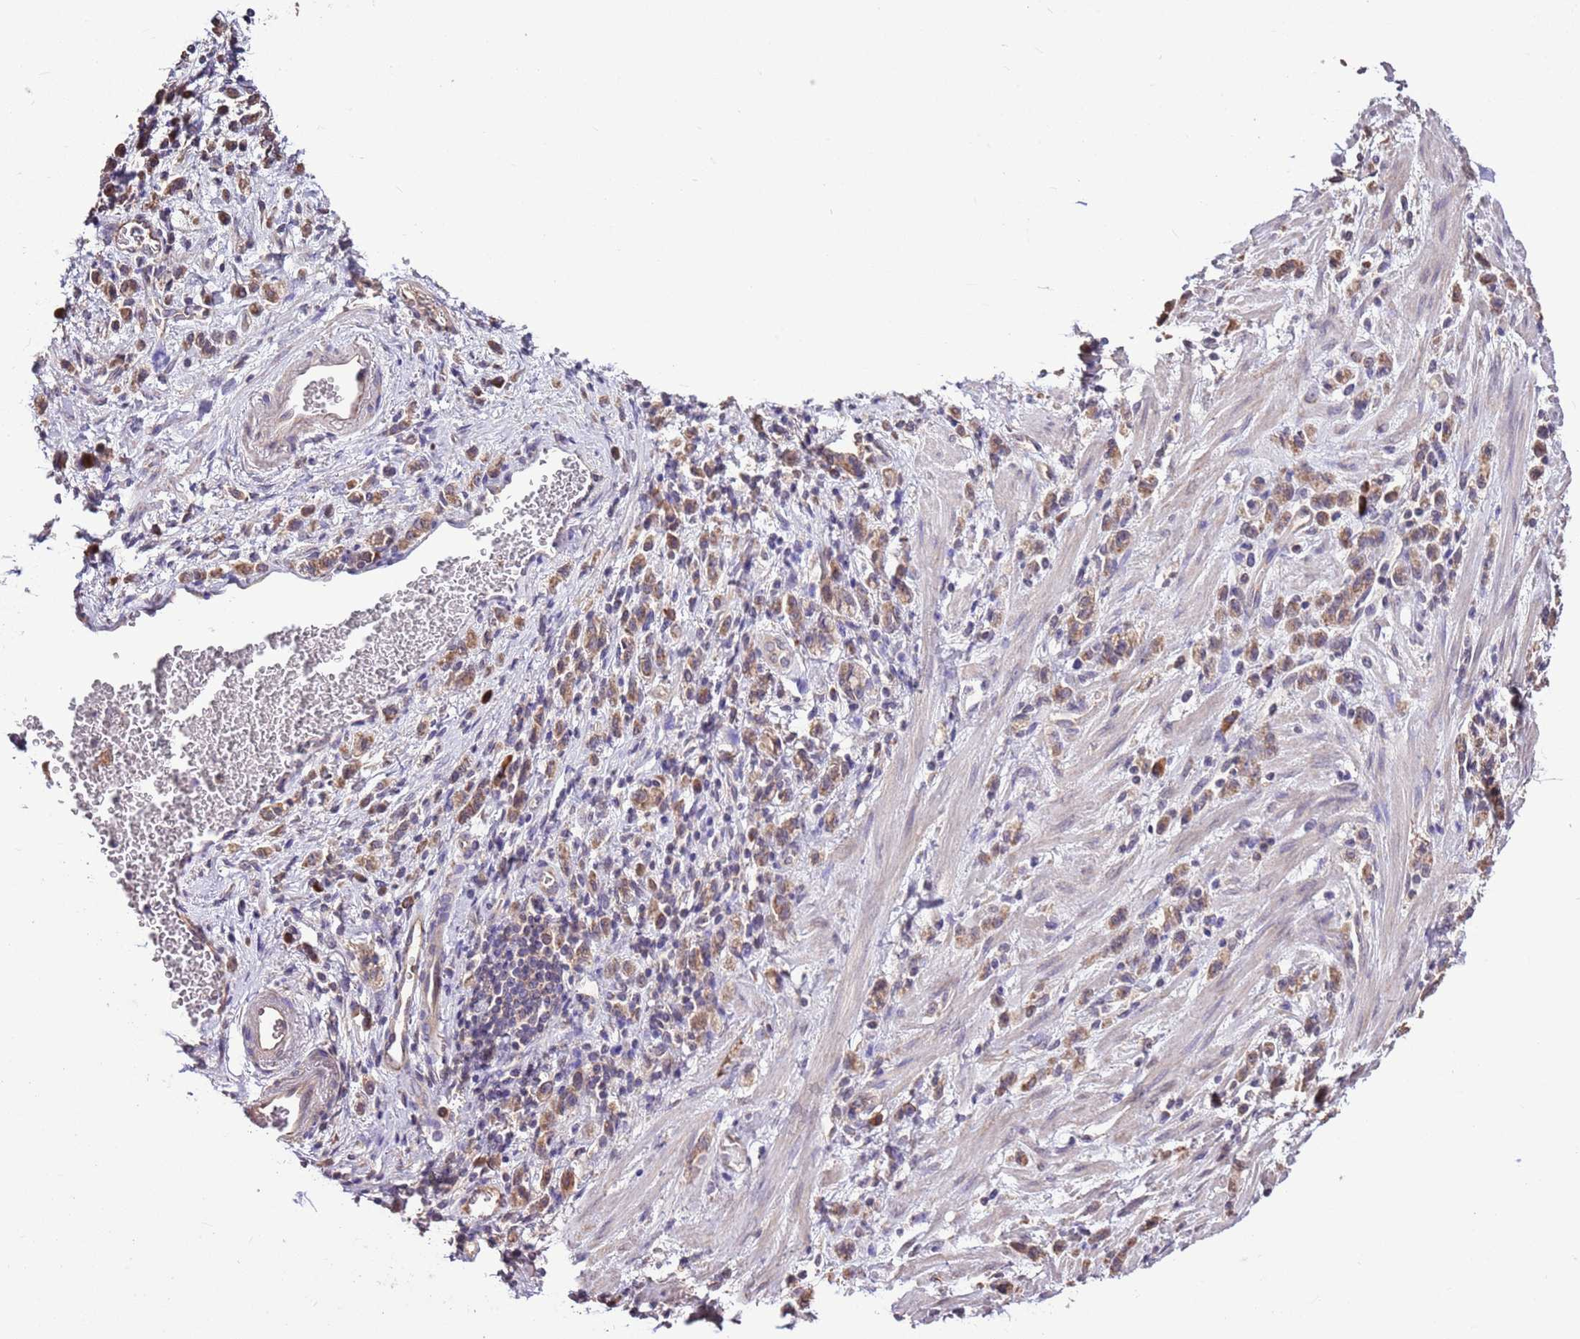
{"staining": {"intensity": "weak", "quantity": ">75%", "location": "cytoplasmic/membranous"}, "tissue": "stomach cancer", "cell_type": "Tumor cells", "image_type": "cancer", "snomed": [{"axis": "morphology", "description": "Adenocarcinoma, NOS"}, {"axis": "topography", "description": "Stomach"}], "caption": "IHC of stomach cancer demonstrates low levels of weak cytoplasmic/membranous staining in approximately >75% of tumor cells. The staining was performed using DAB to visualize the protein expression in brown, while the nuclei were stained in blue with hematoxylin (Magnification: 20x).", "gene": "BBS5", "patient": {"sex": "male", "age": 77}}